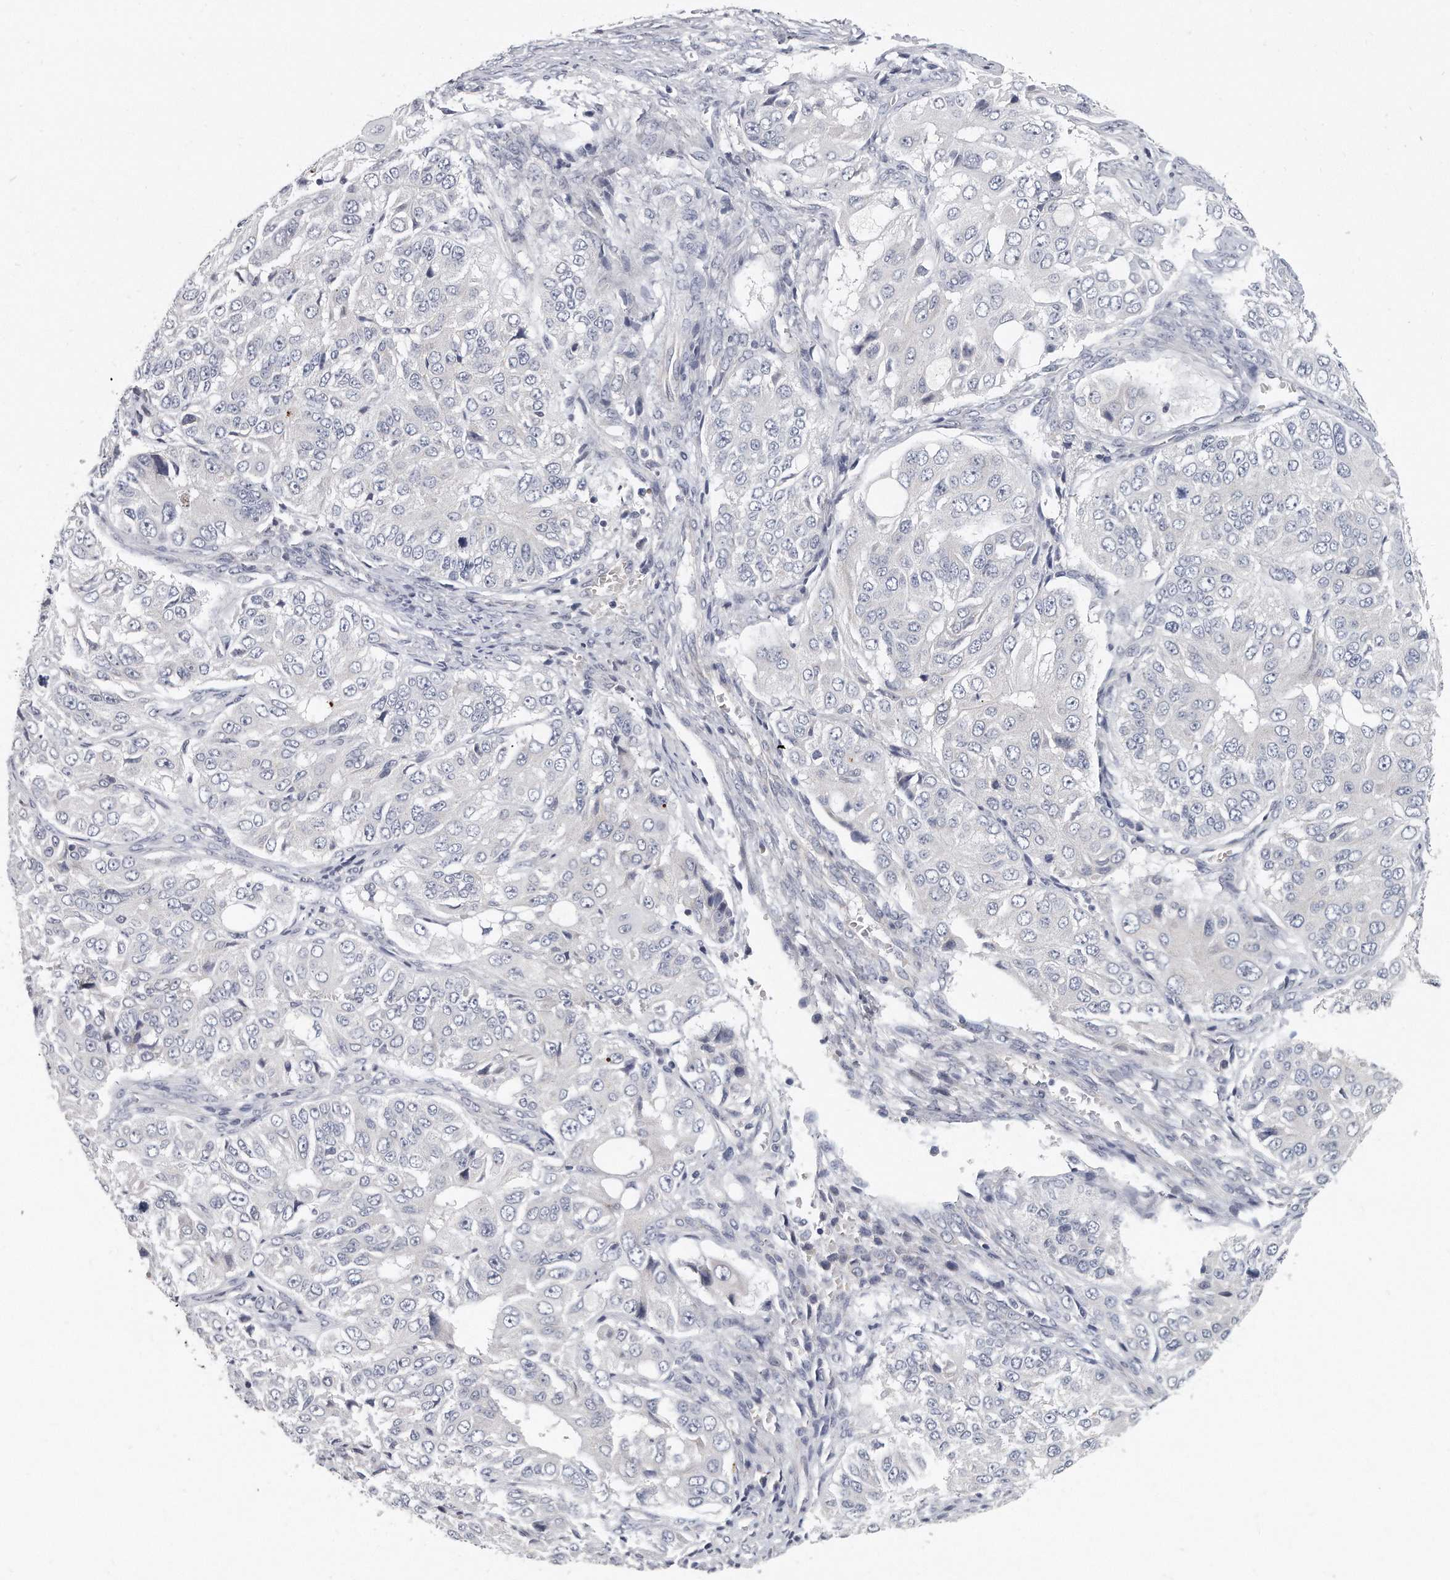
{"staining": {"intensity": "negative", "quantity": "none", "location": "none"}, "tissue": "ovarian cancer", "cell_type": "Tumor cells", "image_type": "cancer", "snomed": [{"axis": "morphology", "description": "Carcinoma, endometroid"}, {"axis": "topography", "description": "Ovary"}], "caption": "Ovarian endometroid carcinoma stained for a protein using IHC reveals no staining tumor cells.", "gene": "PLEKHA6", "patient": {"sex": "female", "age": 51}}